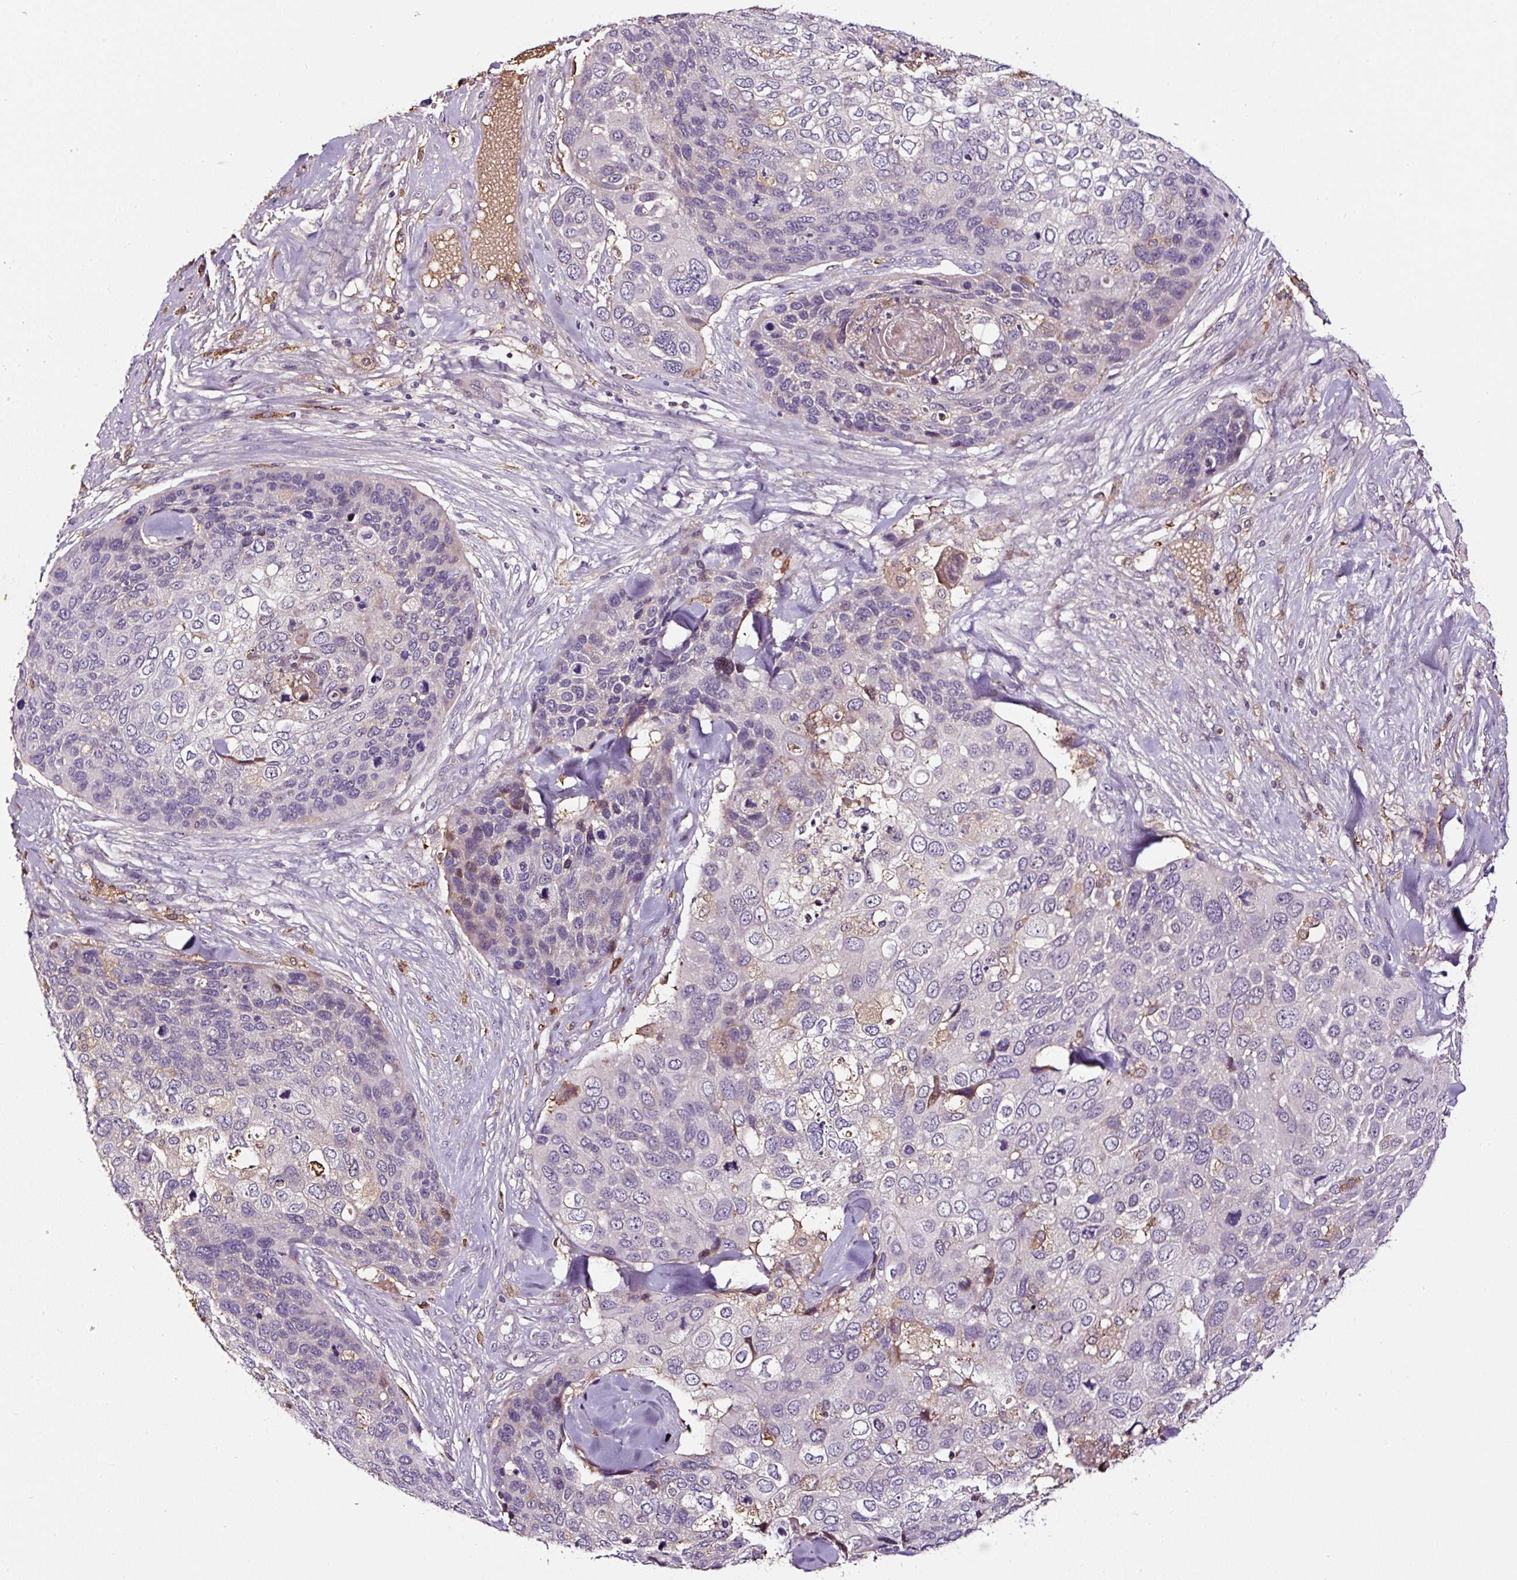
{"staining": {"intensity": "negative", "quantity": "none", "location": "none"}, "tissue": "skin cancer", "cell_type": "Tumor cells", "image_type": "cancer", "snomed": [{"axis": "morphology", "description": "Basal cell carcinoma"}, {"axis": "topography", "description": "Skin"}], "caption": "Immunohistochemical staining of skin basal cell carcinoma demonstrates no significant expression in tumor cells.", "gene": "LRRC24", "patient": {"sex": "female", "age": 74}}